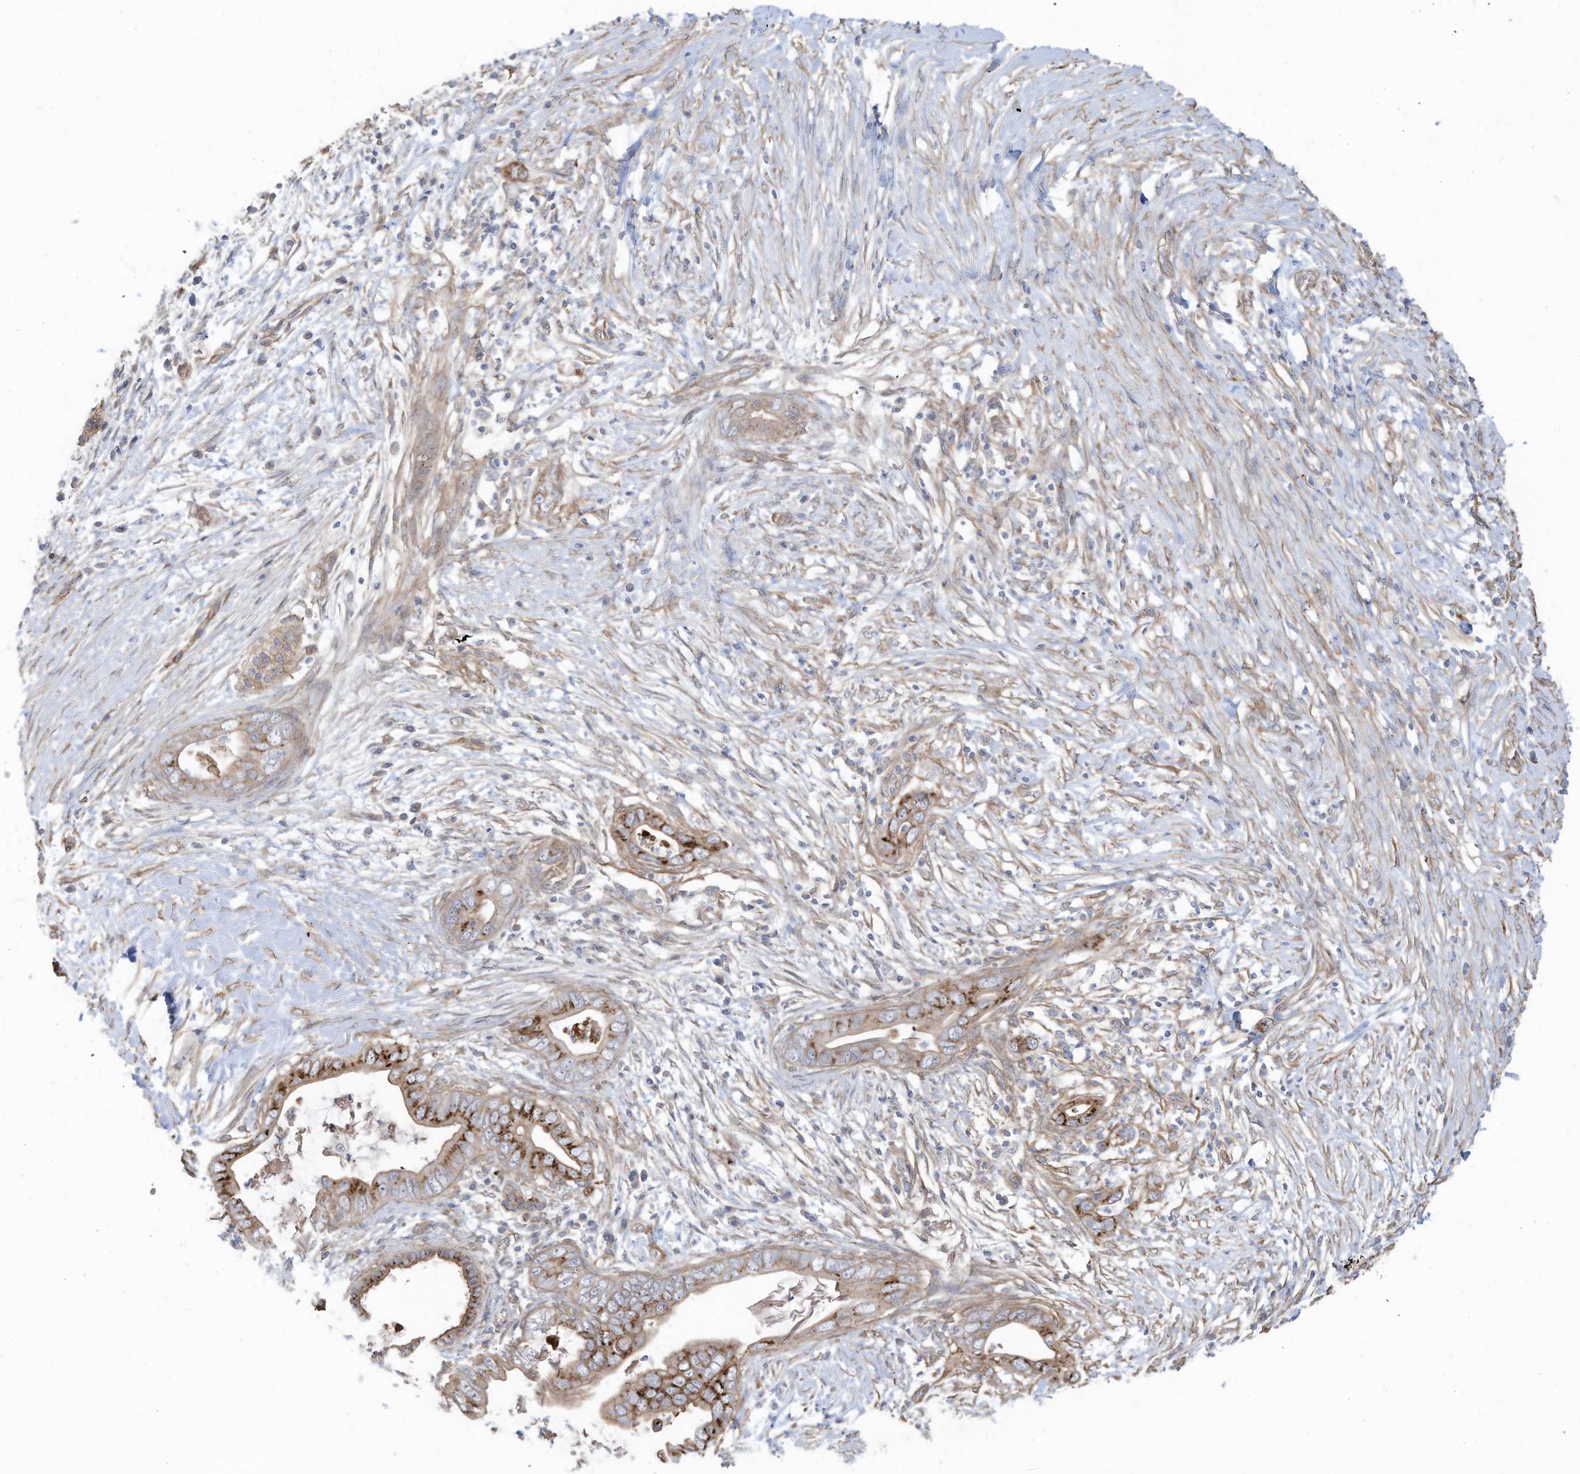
{"staining": {"intensity": "moderate", "quantity": ">75%", "location": "cytoplasmic/membranous"}, "tissue": "pancreatic cancer", "cell_type": "Tumor cells", "image_type": "cancer", "snomed": [{"axis": "morphology", "description": "Adenocarcinoma, NOS"}, {"axis": "topography", "description": "Pancreas"}], "caption": "Immunohistochemical staining of human pancreatic cancer displays medium levels of moderate cytoplasmic/membranous protein staining in about >75% of tumor cells.", "gene": "SLC17A7", "patient": {"sex": "male", "age": 75}}